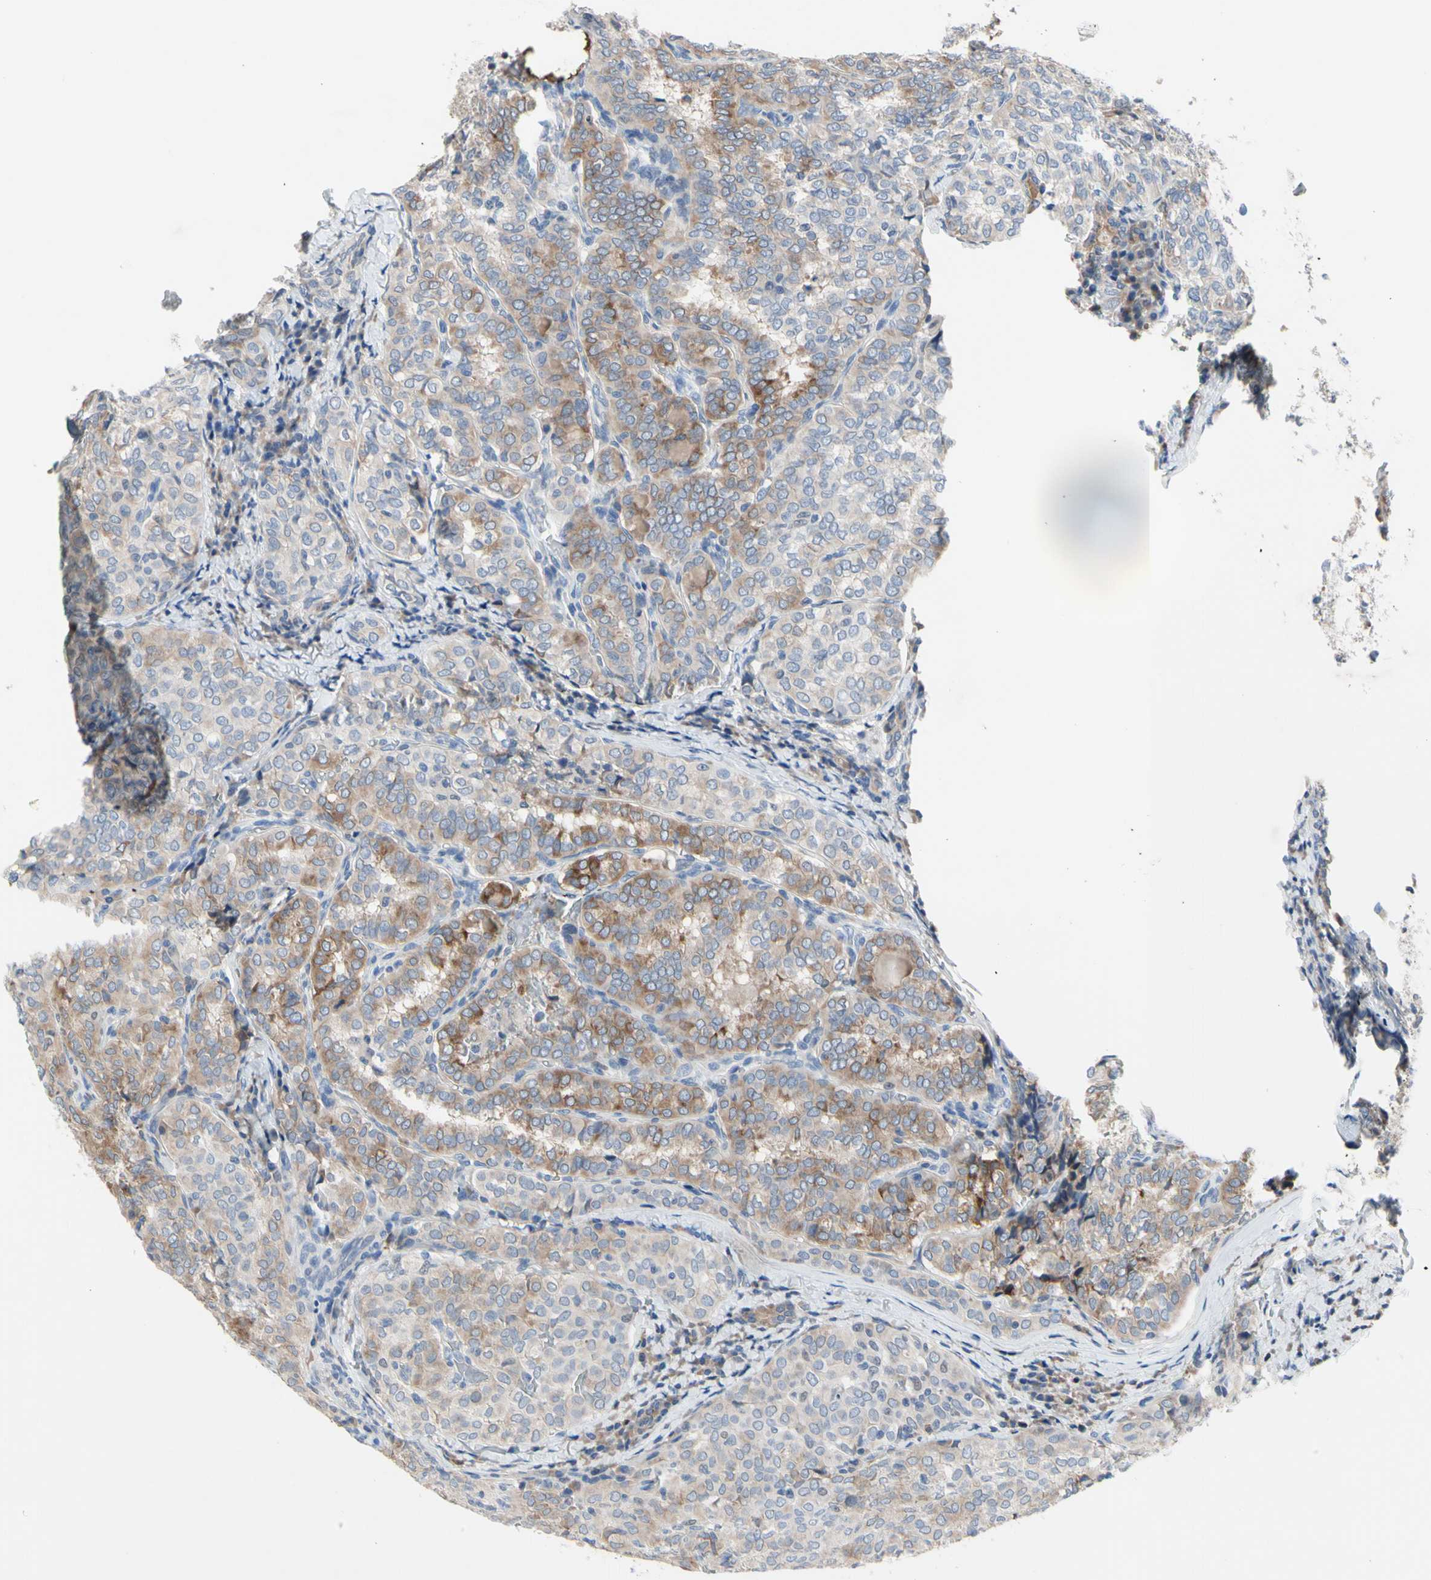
{"staining": {"intensity": "moderate", "quantity": "25%-75%", "location": "cytoplasmic/membranous"}, "tissue": "thyroid cancer", "cell_type": "Tumor cells", "image_type": "cancer", "snomed": [{"axis": "morphology", "description": "Normal tissue, NOS"}, {"axis": "morphology", "description": "Papillary adenocarcinoma, NOS"}, {"axis": "topography", "description": "Thyroid gland"}], "caption": "Papillary adenocarcinoma (thyroid) tissue displays moderate cytoplasmic/membranous expression in about 25%-75% of tumor cells, visualized by immunohistochemistry.", "gene": "ECRG4", "patient": {"sex": "female", "age": 30}}